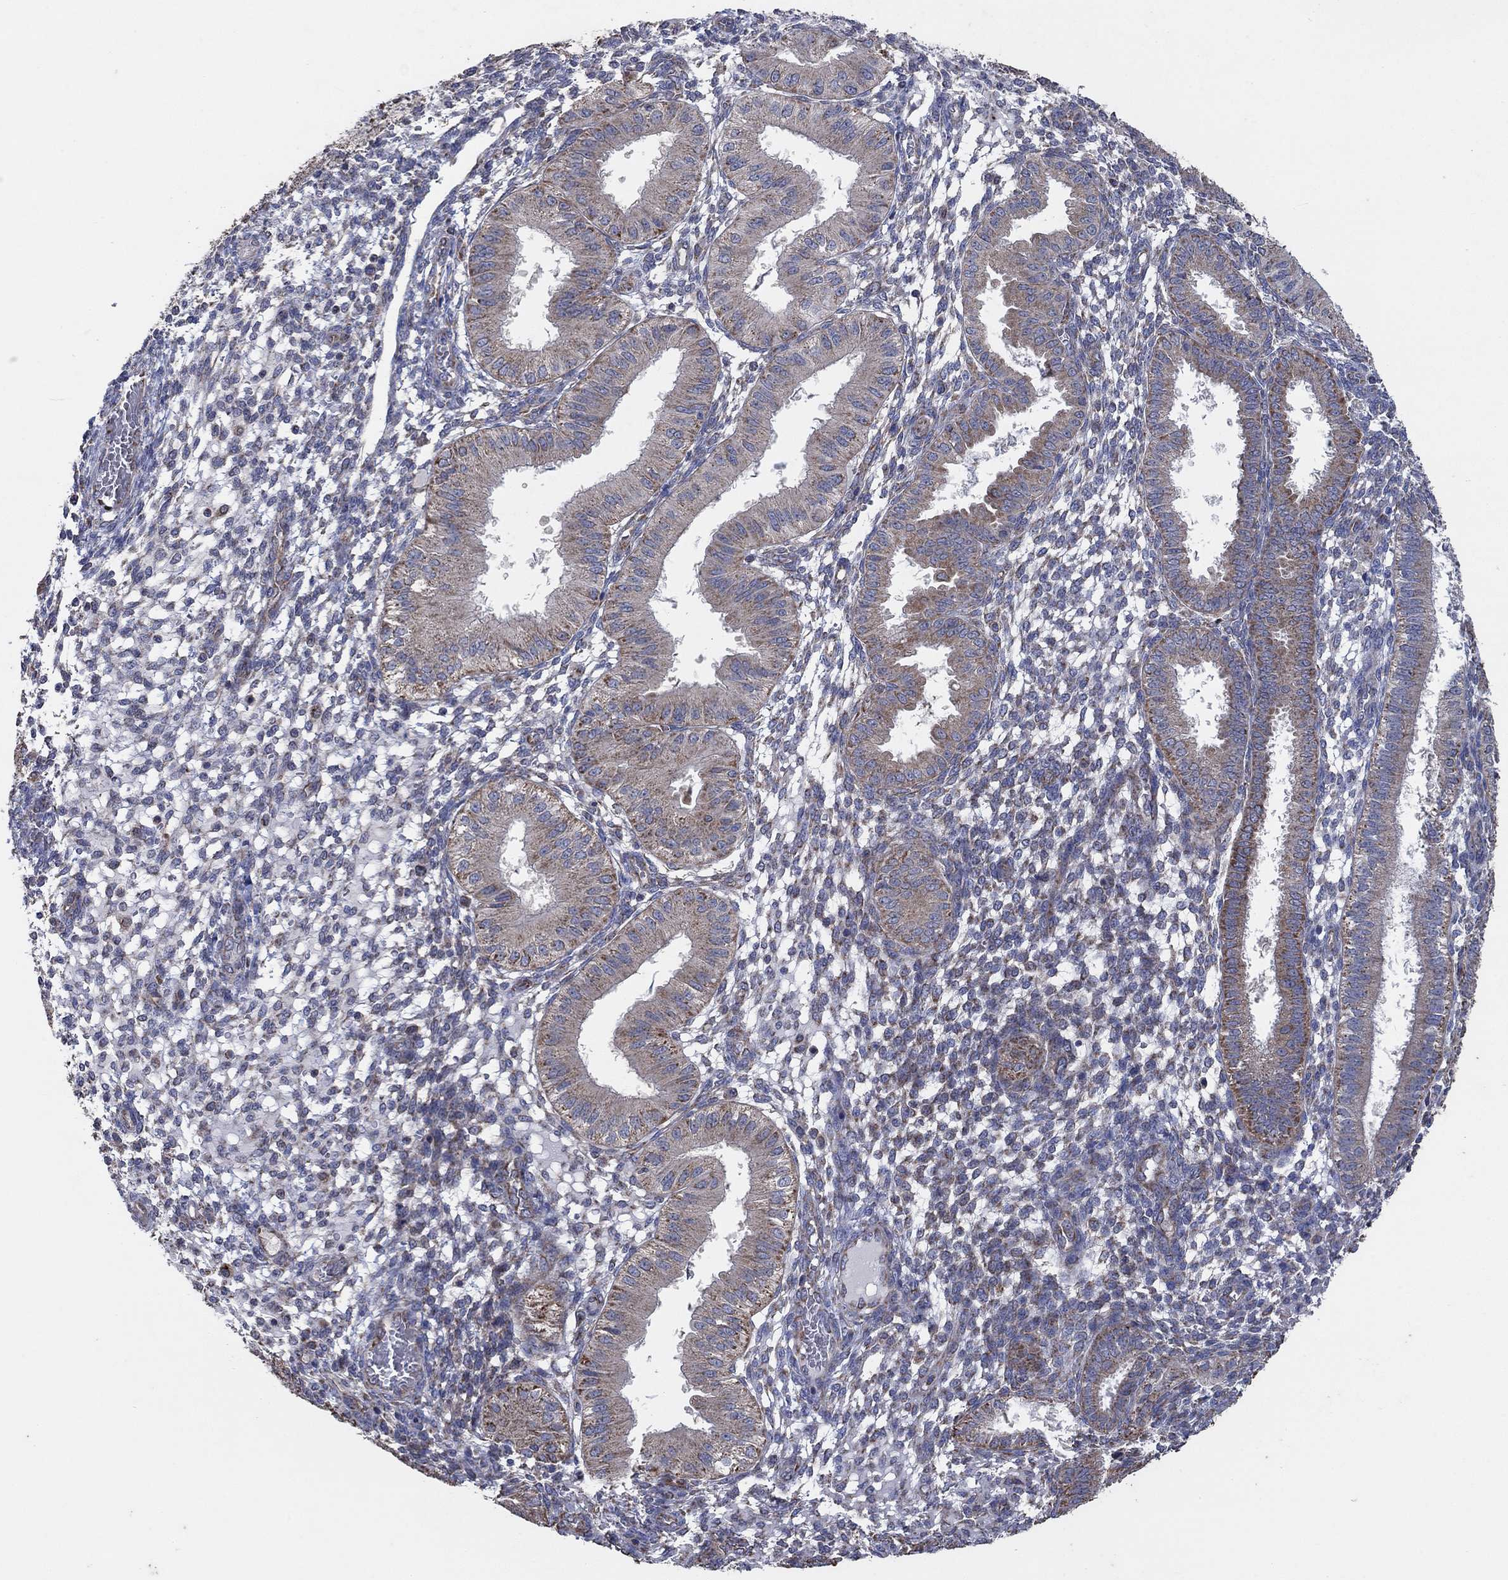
{"staining": {"intensity": "moderate", "quantity": "<25%", "location": "cytoplasmic/membranous"}, "tissue": "endometrium", "cell_type": "Cells in endometrial stroma", "image_type": "normal", "snomed": [{"axis": "morphology", "description": "Normal tissue, NOS"}, {"axis": "topography", "description": "Endometrium"}], "caption": "Immunohistochemistry (IHC) of unremarkable endometrium shows low levels of moderate cytoplasmic/membranous positivity in approximately <25% of cells in endometrial stroma.", "gene": "NCEH1", "patient": {"sex": "female", "age": 43}}